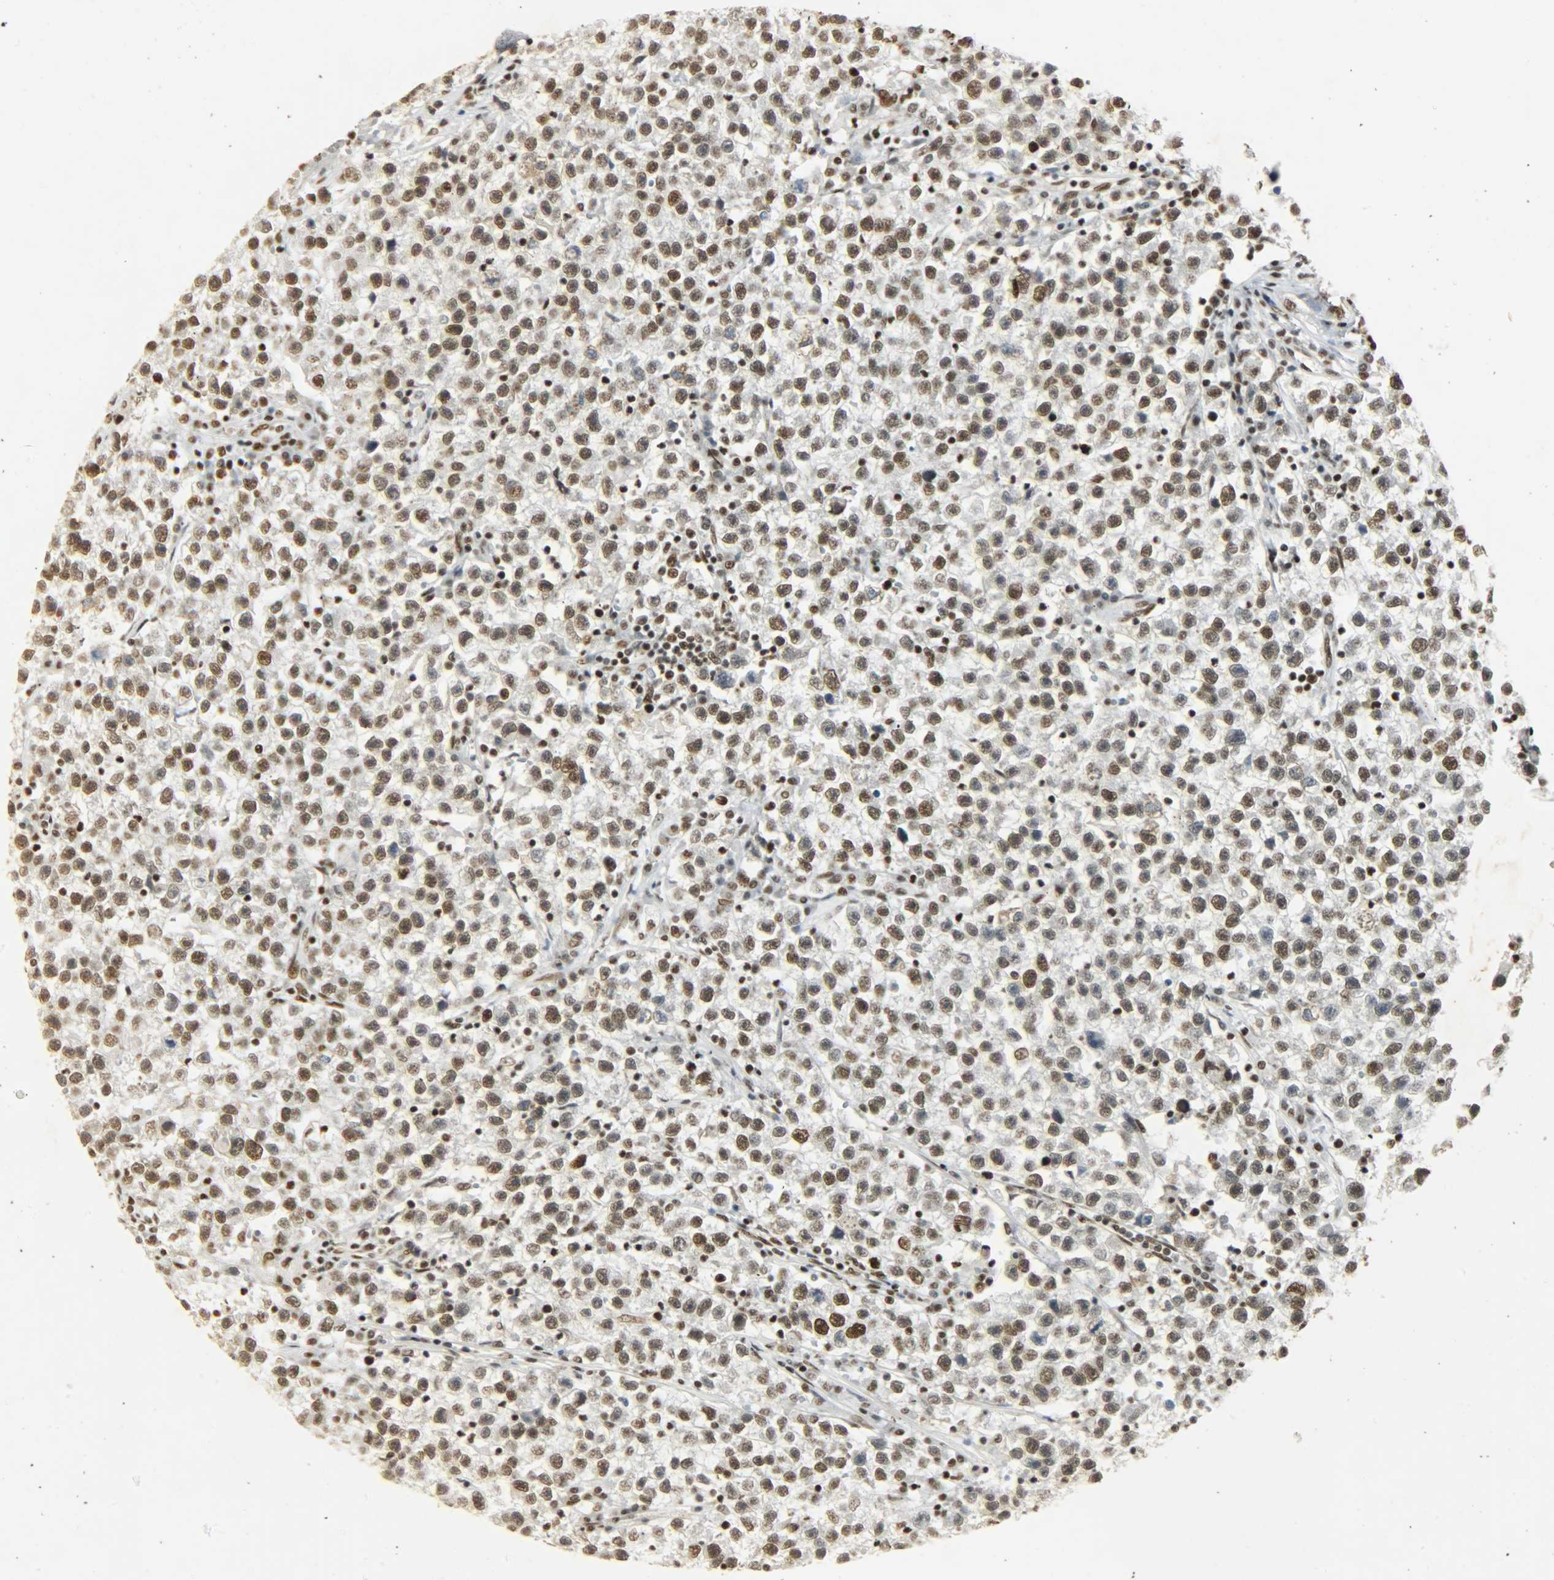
{"staining": {"intensity": "strong", "quantity": ">75%", "location": "nuclear"}, "tissue": "testis cancer", "cell_type": "Tumor cells", "image_type": "cancer", "snomed": [{"axis": "morphology", "description": "Seminoma, NOS"}, {"axis": "topography", "description": "Testis"}], "caption": "IHC of human testis seminoma displays high levels of strong nuclear staining in approximately >75% of tumor cells.", "gene": "KHDRBS1", "patient": {"sex": "male", "age": 22}}